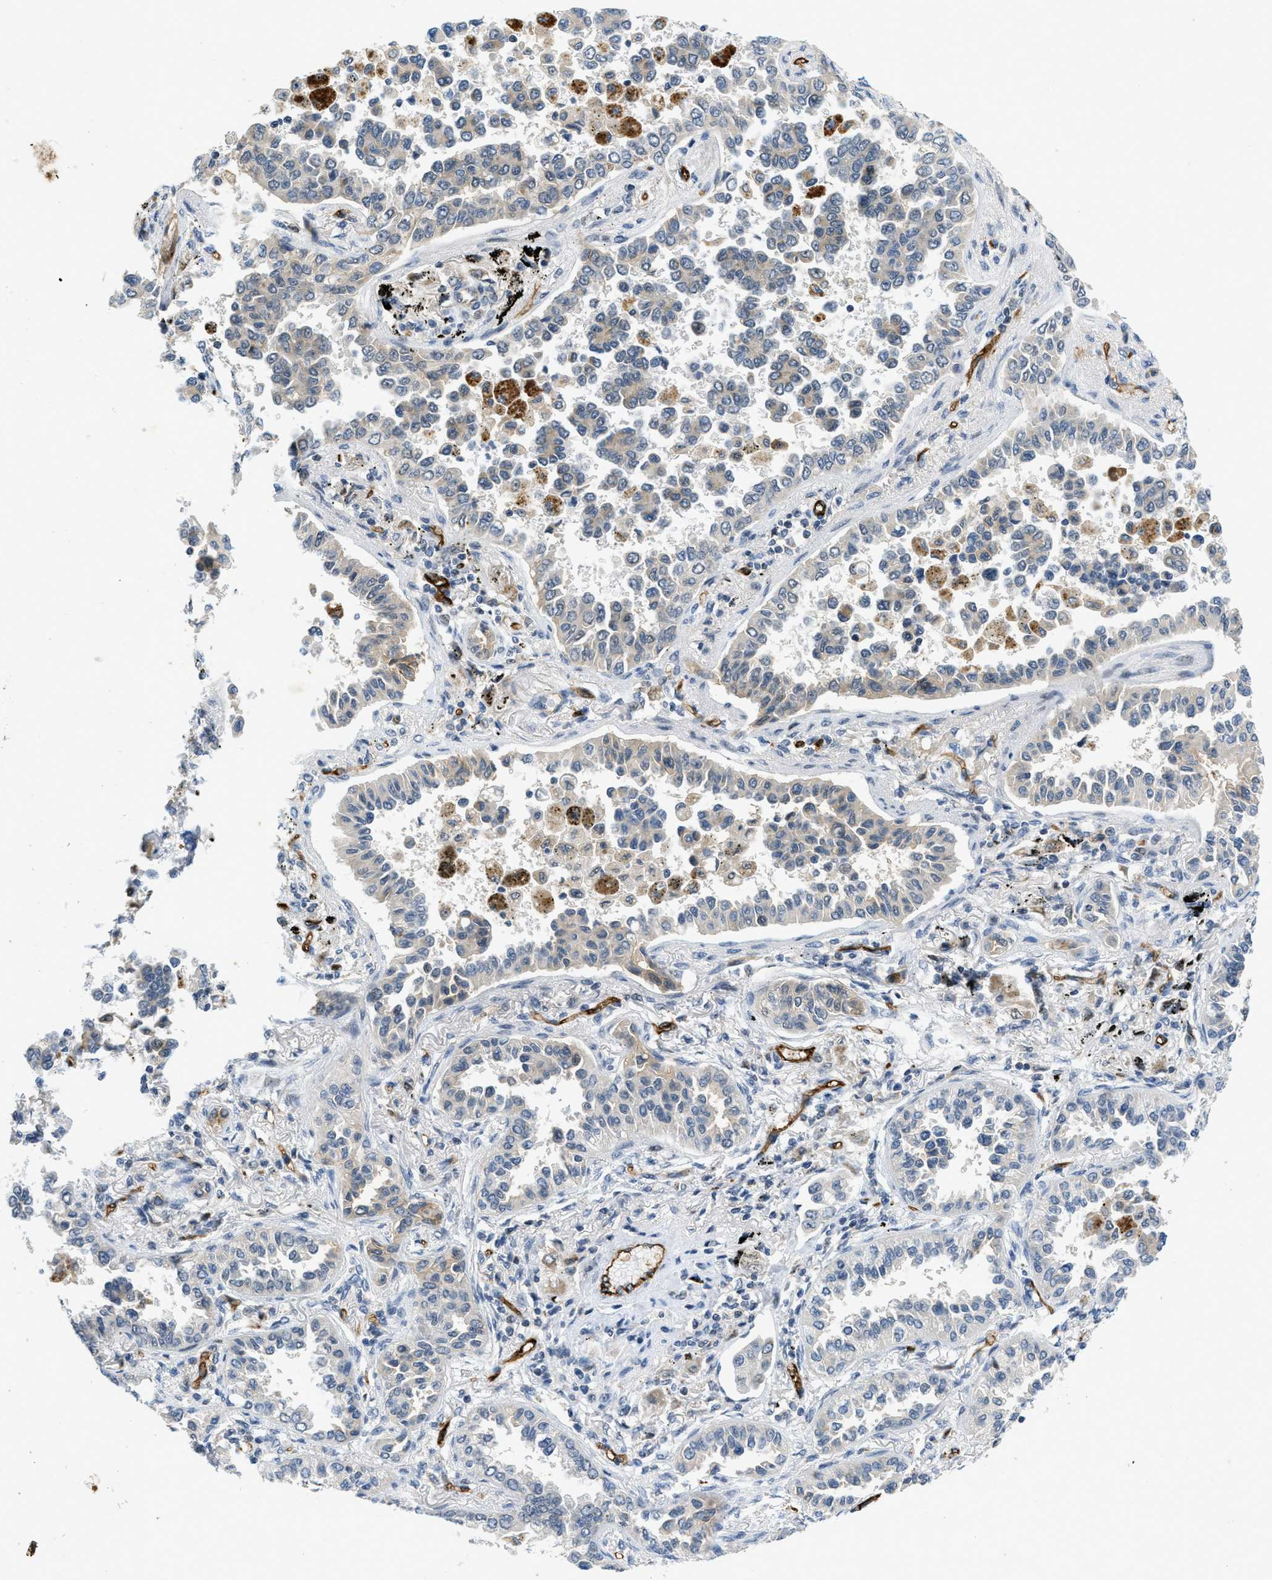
{"staining": {"intensity": "negative", "quantity": "none", "location": "none"}, "tissue": "lung cancer", "cell_type": "Tumor cells", "image_type": "cancer", "snomed": [{"axis": "morphology", "description": "Normal tissue, NOS"}, {"axis": "morphology", "description": "Adenocarcinoma, NOS"}, {"axis": "topography", "description": "Lung"}], "caption": "A histopathology image of lung cancer (adenocarcinoma) stained for a protein exhibits no brown staining in tumor cells. (DAB IHC, high magnification).", "gene": "SLCO2A1", "patient": {"sex": "male", "age": 59}}